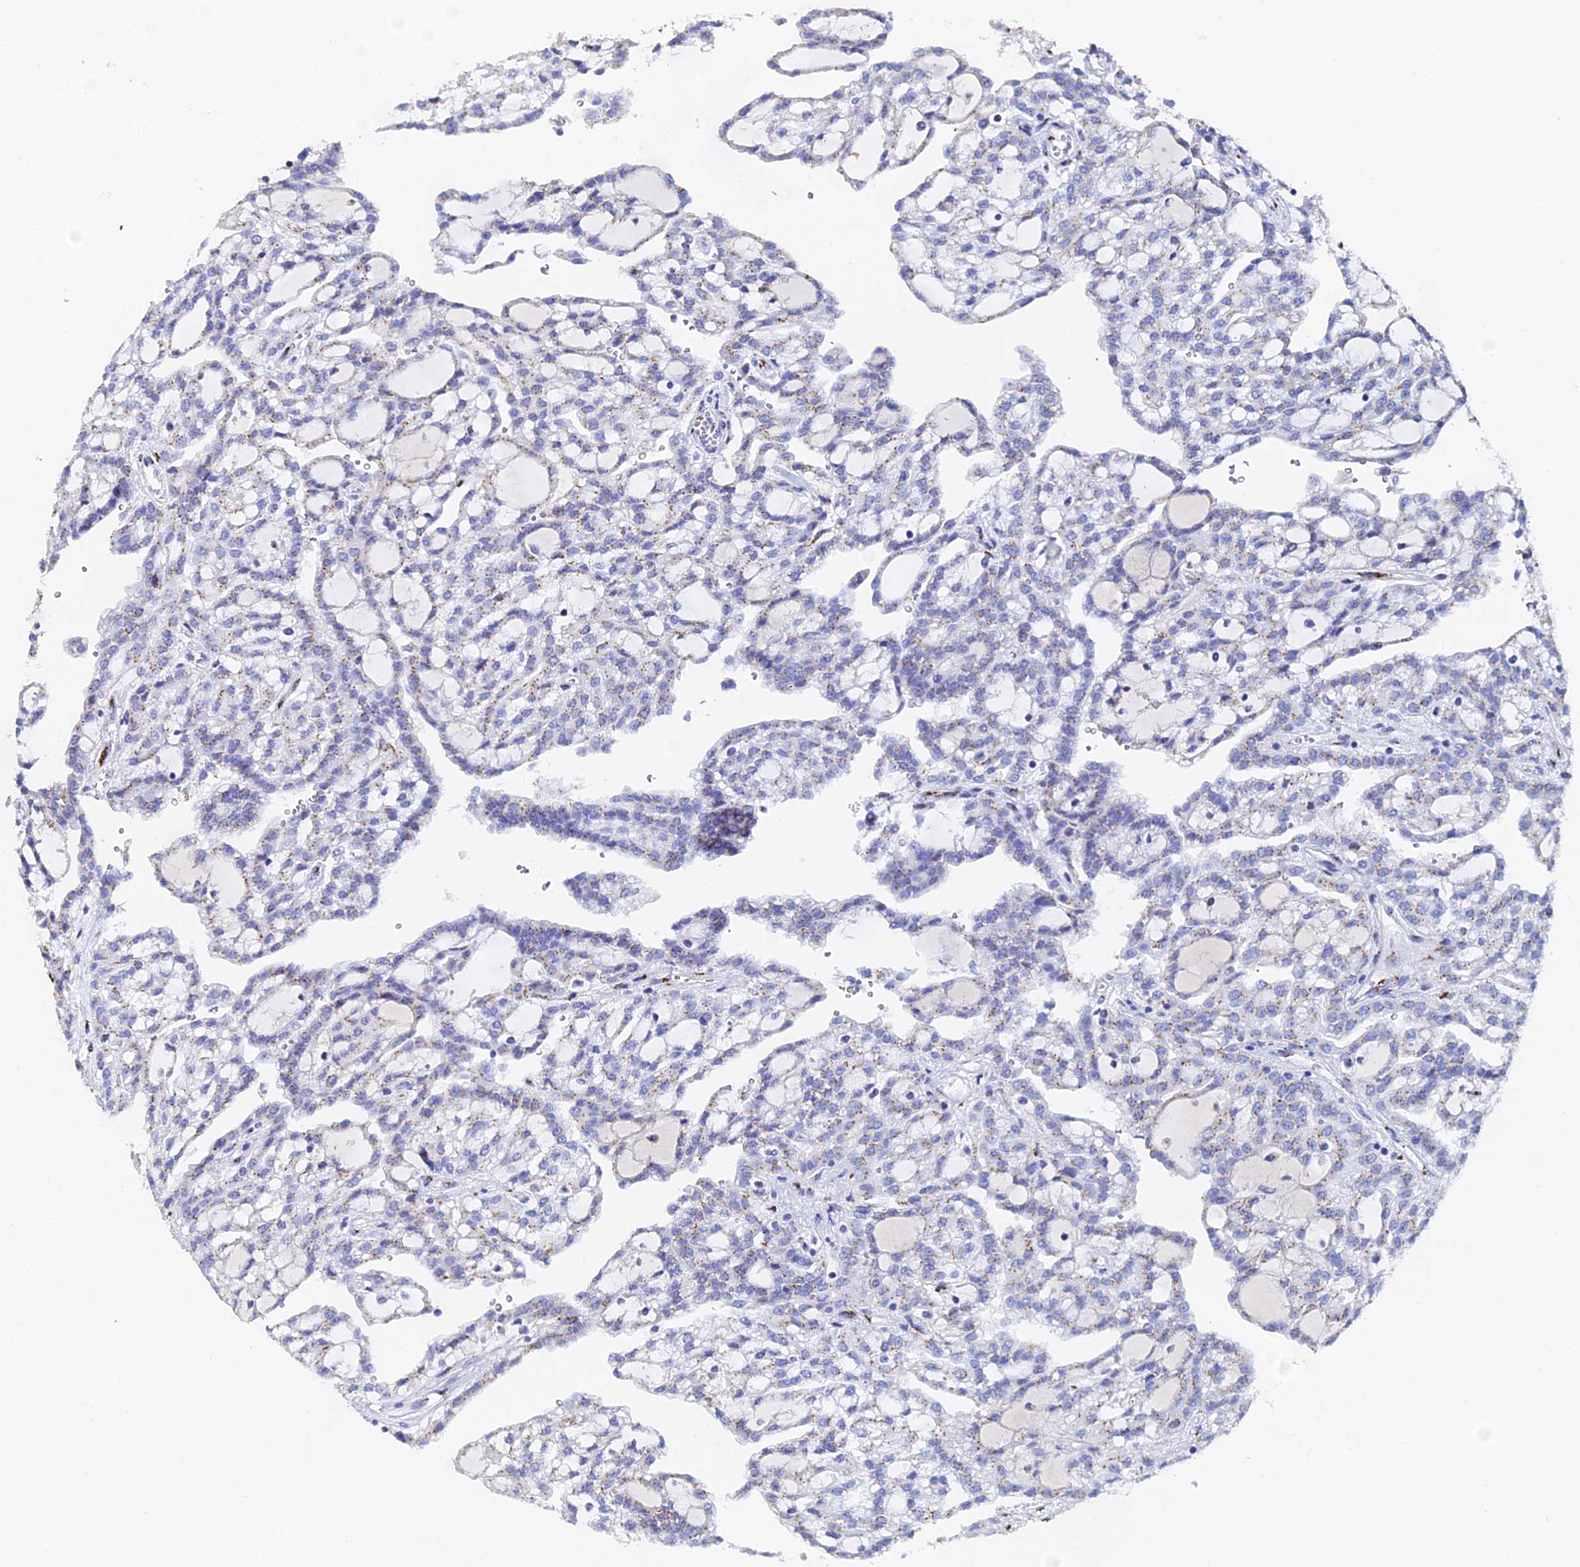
{"staining": {"intensity": "moderate", "quantity": "<25%", "location": "cytoplasmic/membranous"}, "tissue": "renal cancer", "cell_type": "Tumor cells", "image_type": "cancer", "snomed": [{"axis": "morphology", "description": "Adenocarcinoma, NOS"}, {"axis": "topography", "description": "Kidney"}], "caption": "Immunohistochemistry histopathology image of renal adenocarcinoma stained for a protein (brown), which exhibits low levels of moderate cytoplasmic/membranous expression in approximately <25% of tumor cells.", "gene": "ENSG00000268674", "patient": {"sex": "male", "age": 63}}